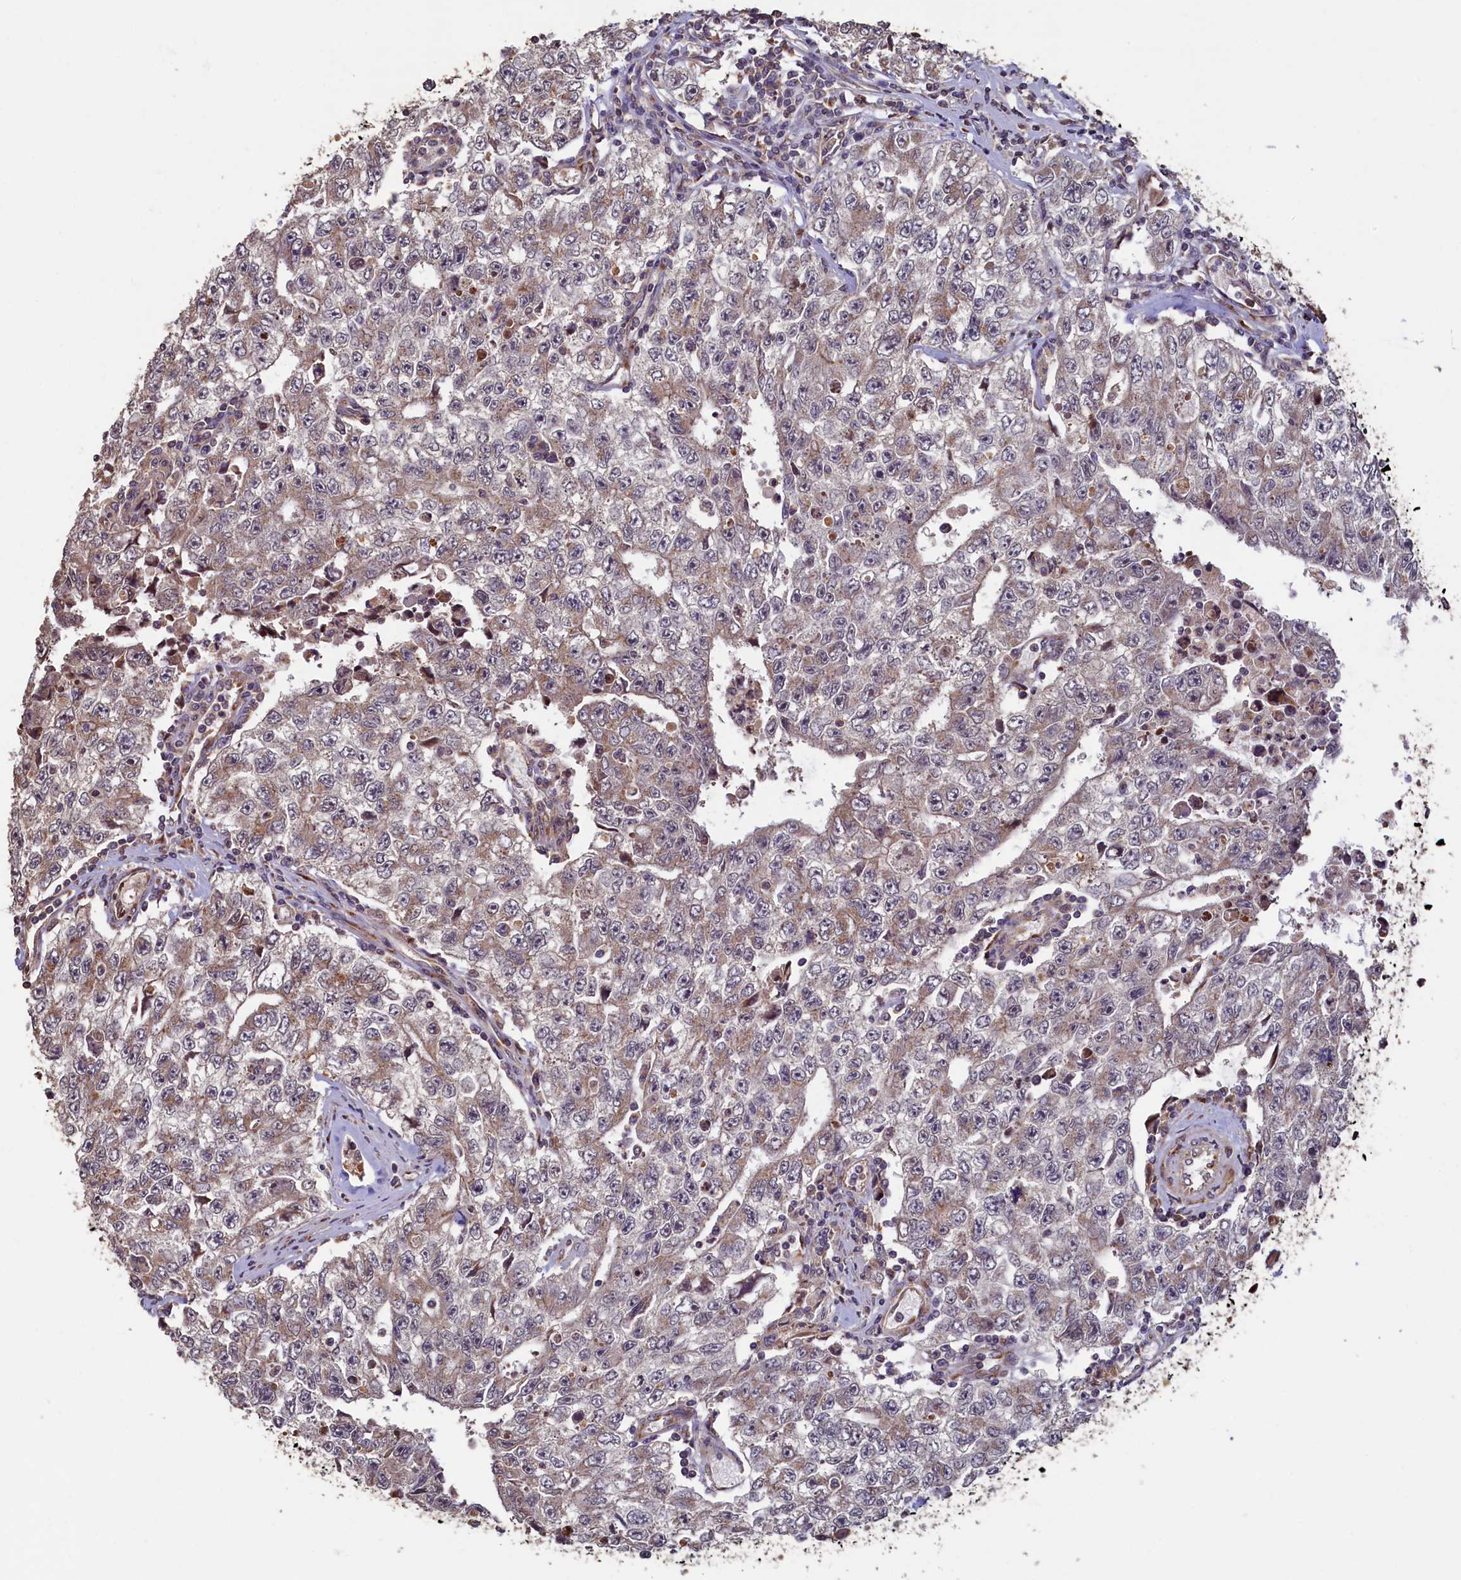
{"staining": {"intensity": "moderate", "quantity": "25%-75%", "location": "cytoplasmic/membranous"}, "tissue": "testis cancer", "cell_type": "Tumor cells", "image_type": "cancer", "snomed": [{"axis": "morphology", "description": "Carcinoma, Embryonal, NOS"}, {"axis": "topography", "description": "Testis"}], "caption": "Testis embryonal carcinoma tissue shows moderate cytoplasmic/membranous expression in approximately 25%-75% of tumor cells, visualized by immunohistochemistry. (Stains: DAB (3,3'-diaminobenzidine) in brown, nuclei in blue, Microscopy: brightfield microscopy at high magnification).", "gene": "TMEM181", "patient": {"sex": "male", "age": 17}}